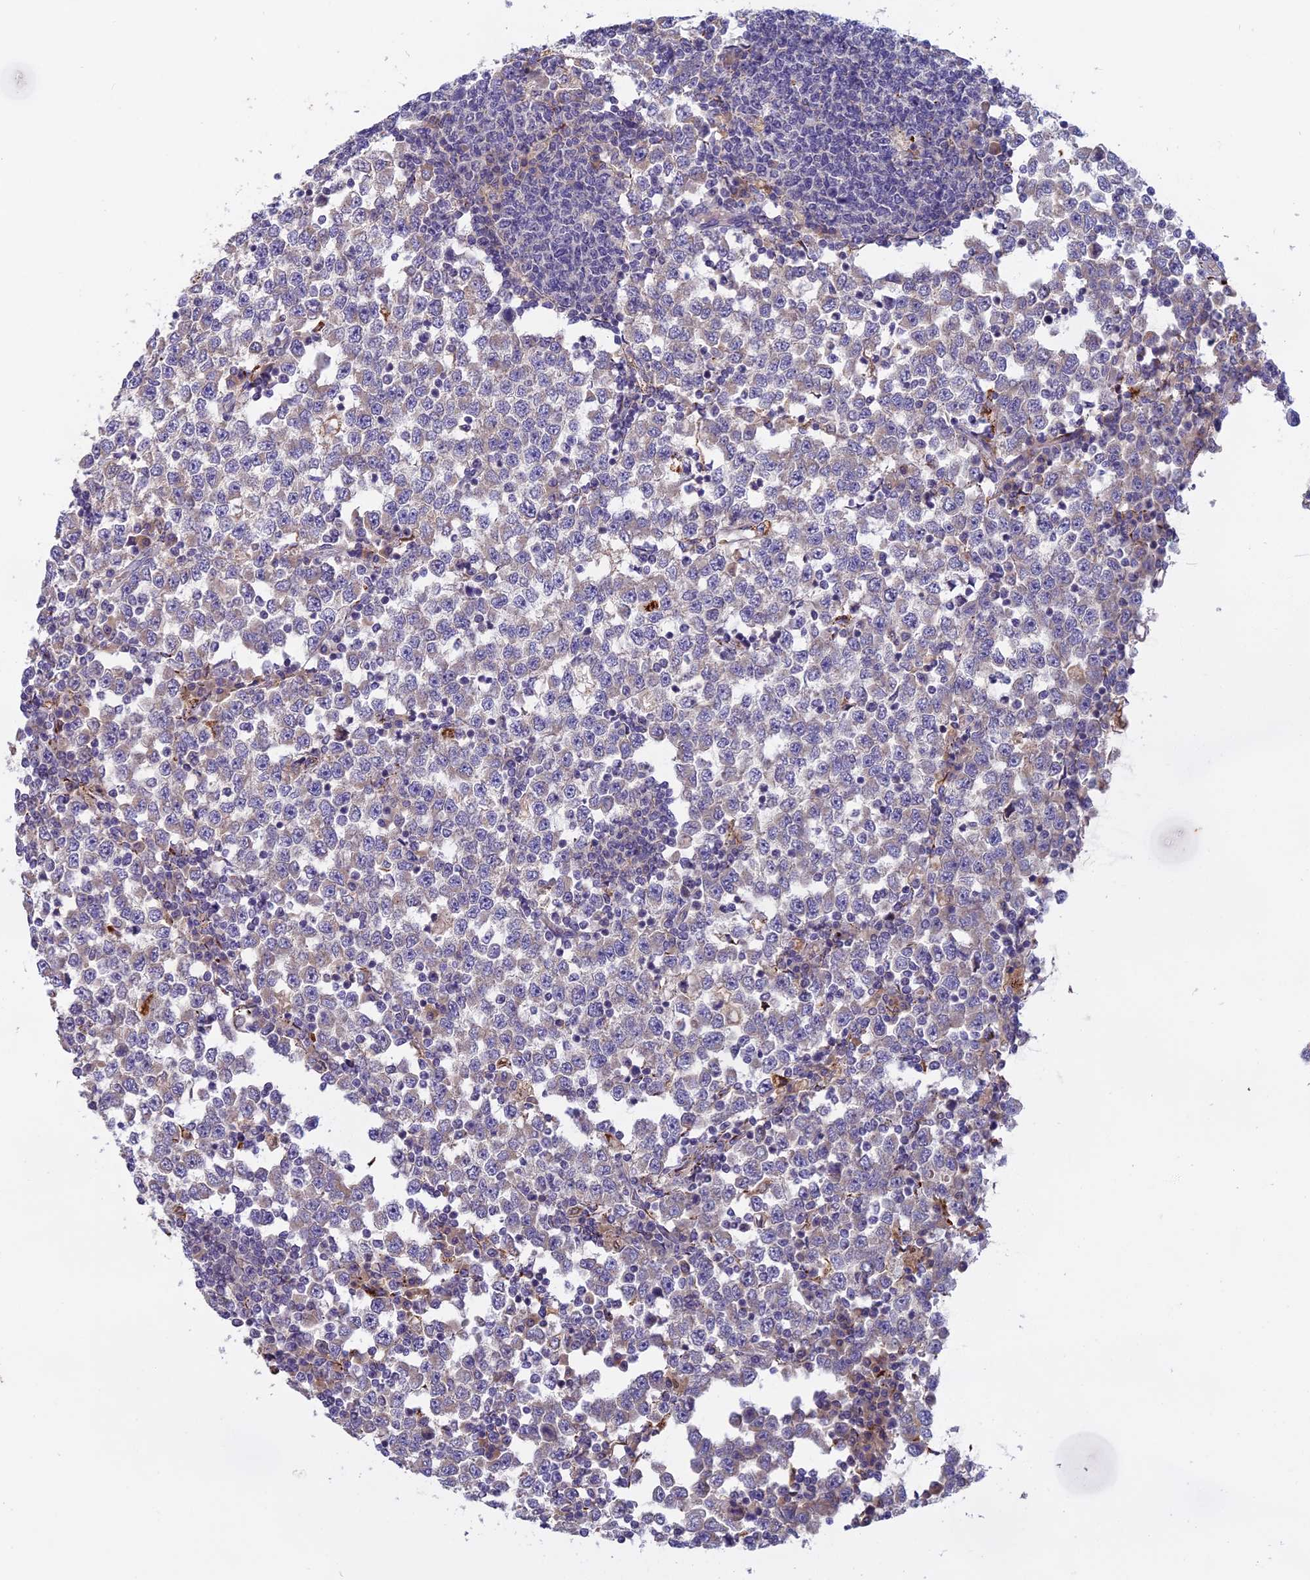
{"staining": {"intensity": "negative", "quantity": "none", "location": "none"}, "tissue": "testis cancer", "cell_type": "Tumor cells", "image_type": "cancer", "snomed": [{"axis": "morphology", "description": "Seminoma, NOS"}, {"axis": "topography", "description": "Testis"}], "caption": "Immunohistochemistry (IHC) histopathology image of testis cancer (seminoma) stained for a protein (brown), which demonstrates no expression in tumor cells.", "gene": "SEMA7A", "patient": {"sex": "male", "age": 65}}